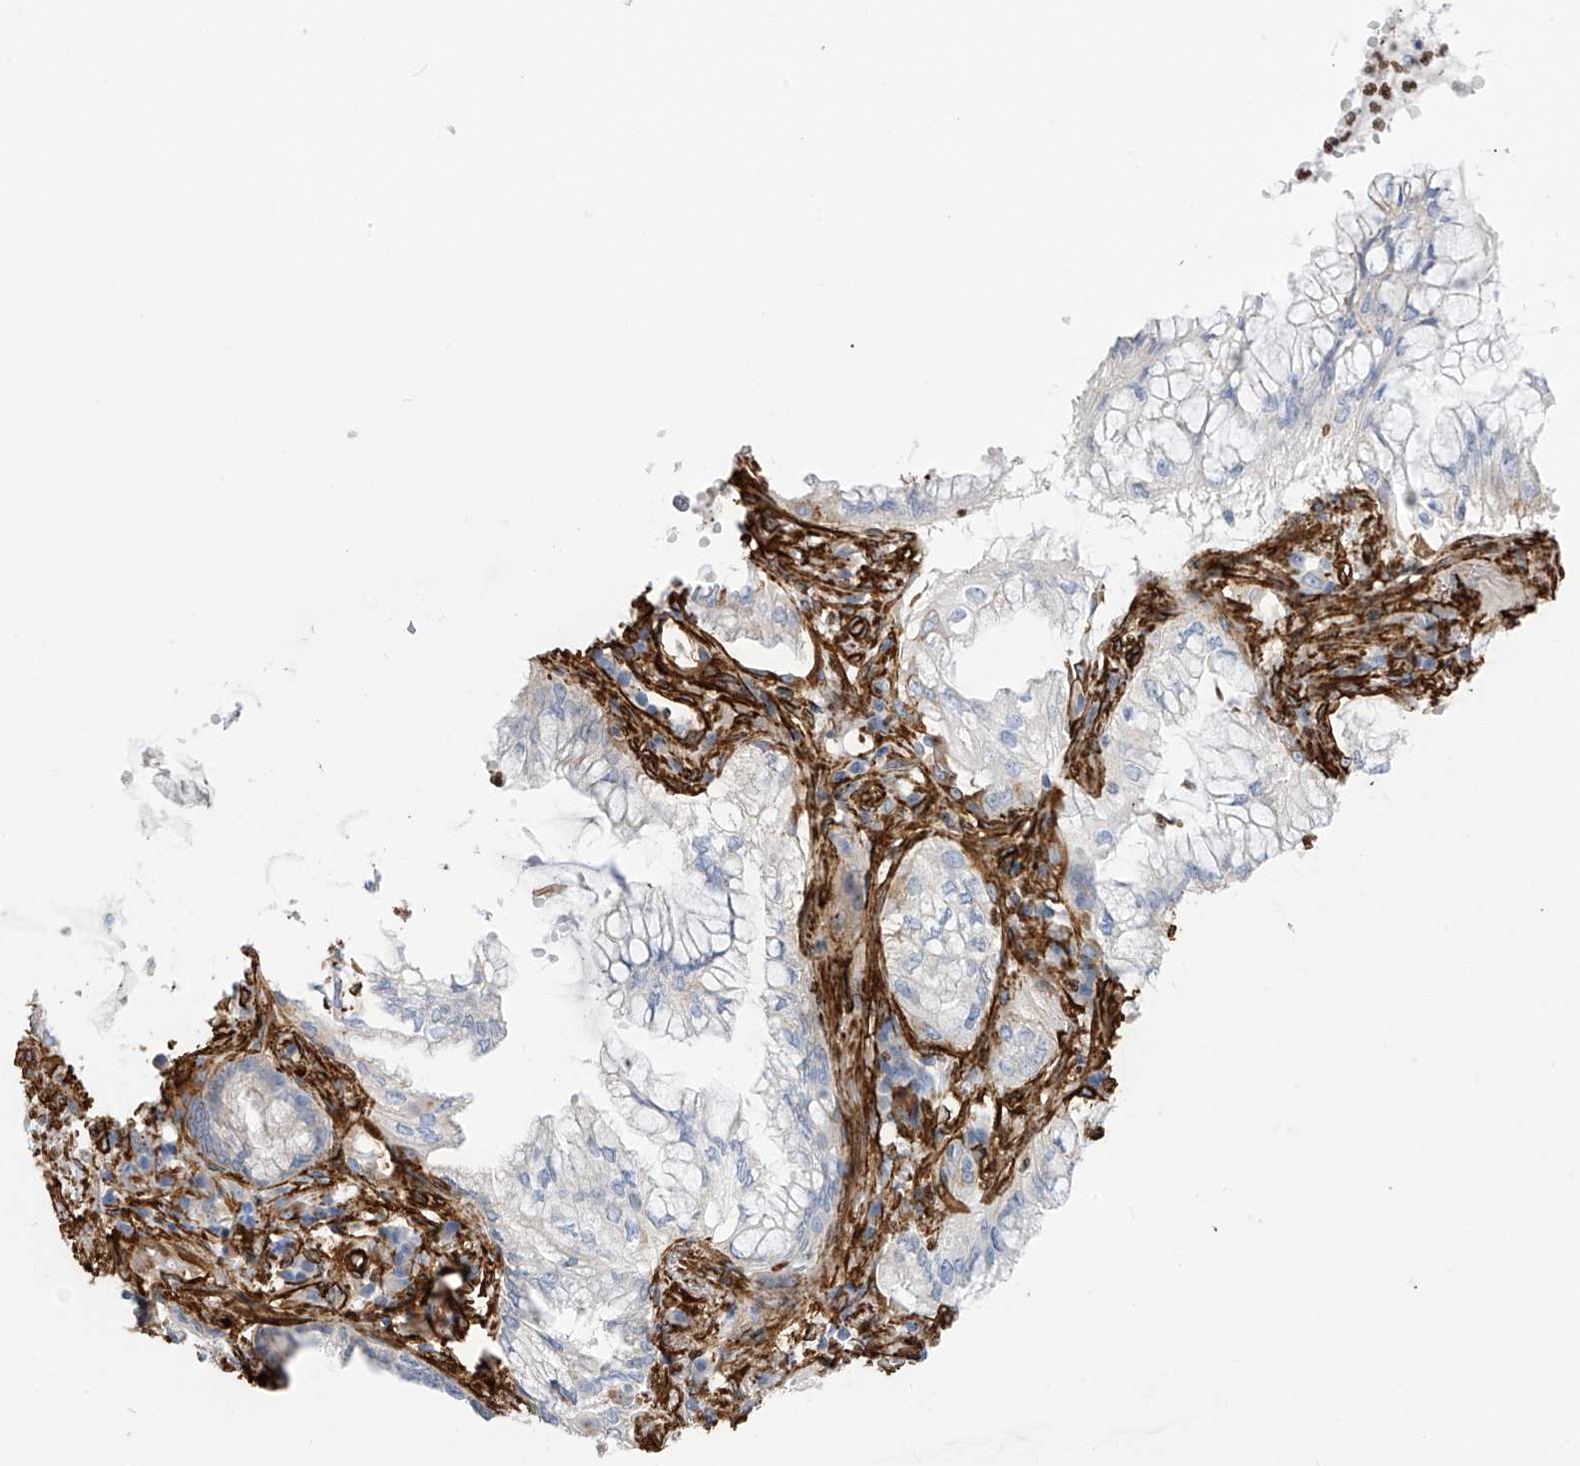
{"staining": {"intensity": "negative", "quantity": "none", "location": "none"}, "tissue": "lung cancer", "cell_type": "Tumor cells", "image_type": "cancer", "snomed": [{"axis": "morphology", "description": "Adenocarcinoma, NOS"}, {"axis": "topography", "description": "Lung"}], "caption": "This is a micrograph of immunohistochemistry (IHC) staining of lung cancer (adenocarcinoma), which shows no staining in tumor cells.", "gene": "UBTD1", "patient": {"sex": "female", "age": 70}}